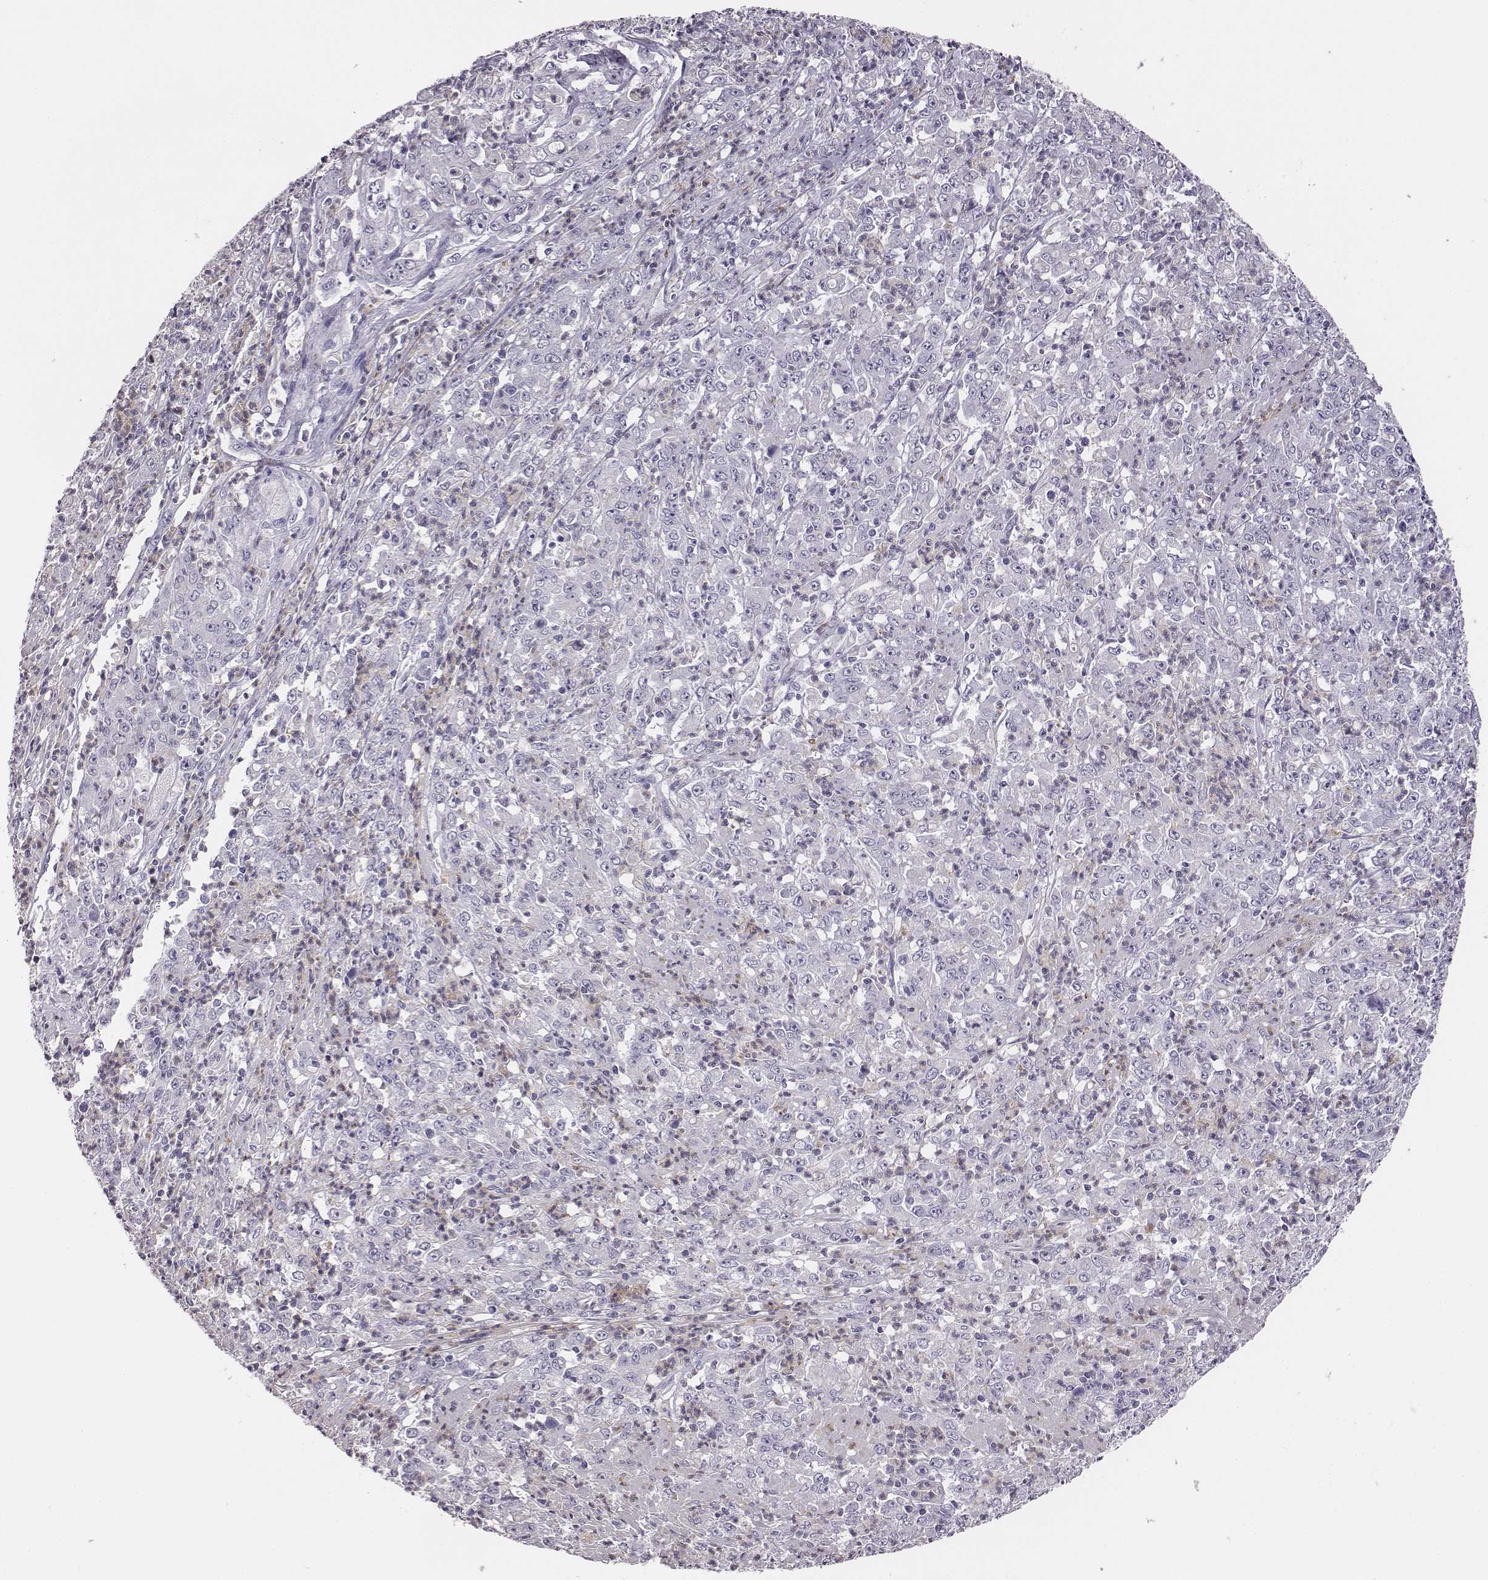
{"staining": {"intensity": "negative", "quantity": "none", "location": "none"}, "tissue": "stomach cancer", "cell_type": "Tumor cells", "image_type": "cancer", "snomed": [{"axis": "morphology", "description": "Adenocarcinoma, NOS"}, {"axis": "topography", "description": "Stomach, lower"}], "caption": "Tumor cells show no significant protein staining in adenocarcinoma (stomach). (Stains: DAB IHC with hematoxylin counter stain, Microscopy: brightfield microscopy at high magnification).", "gene": "ADAM7", "patient": {"sex": "female", "age": 71}}